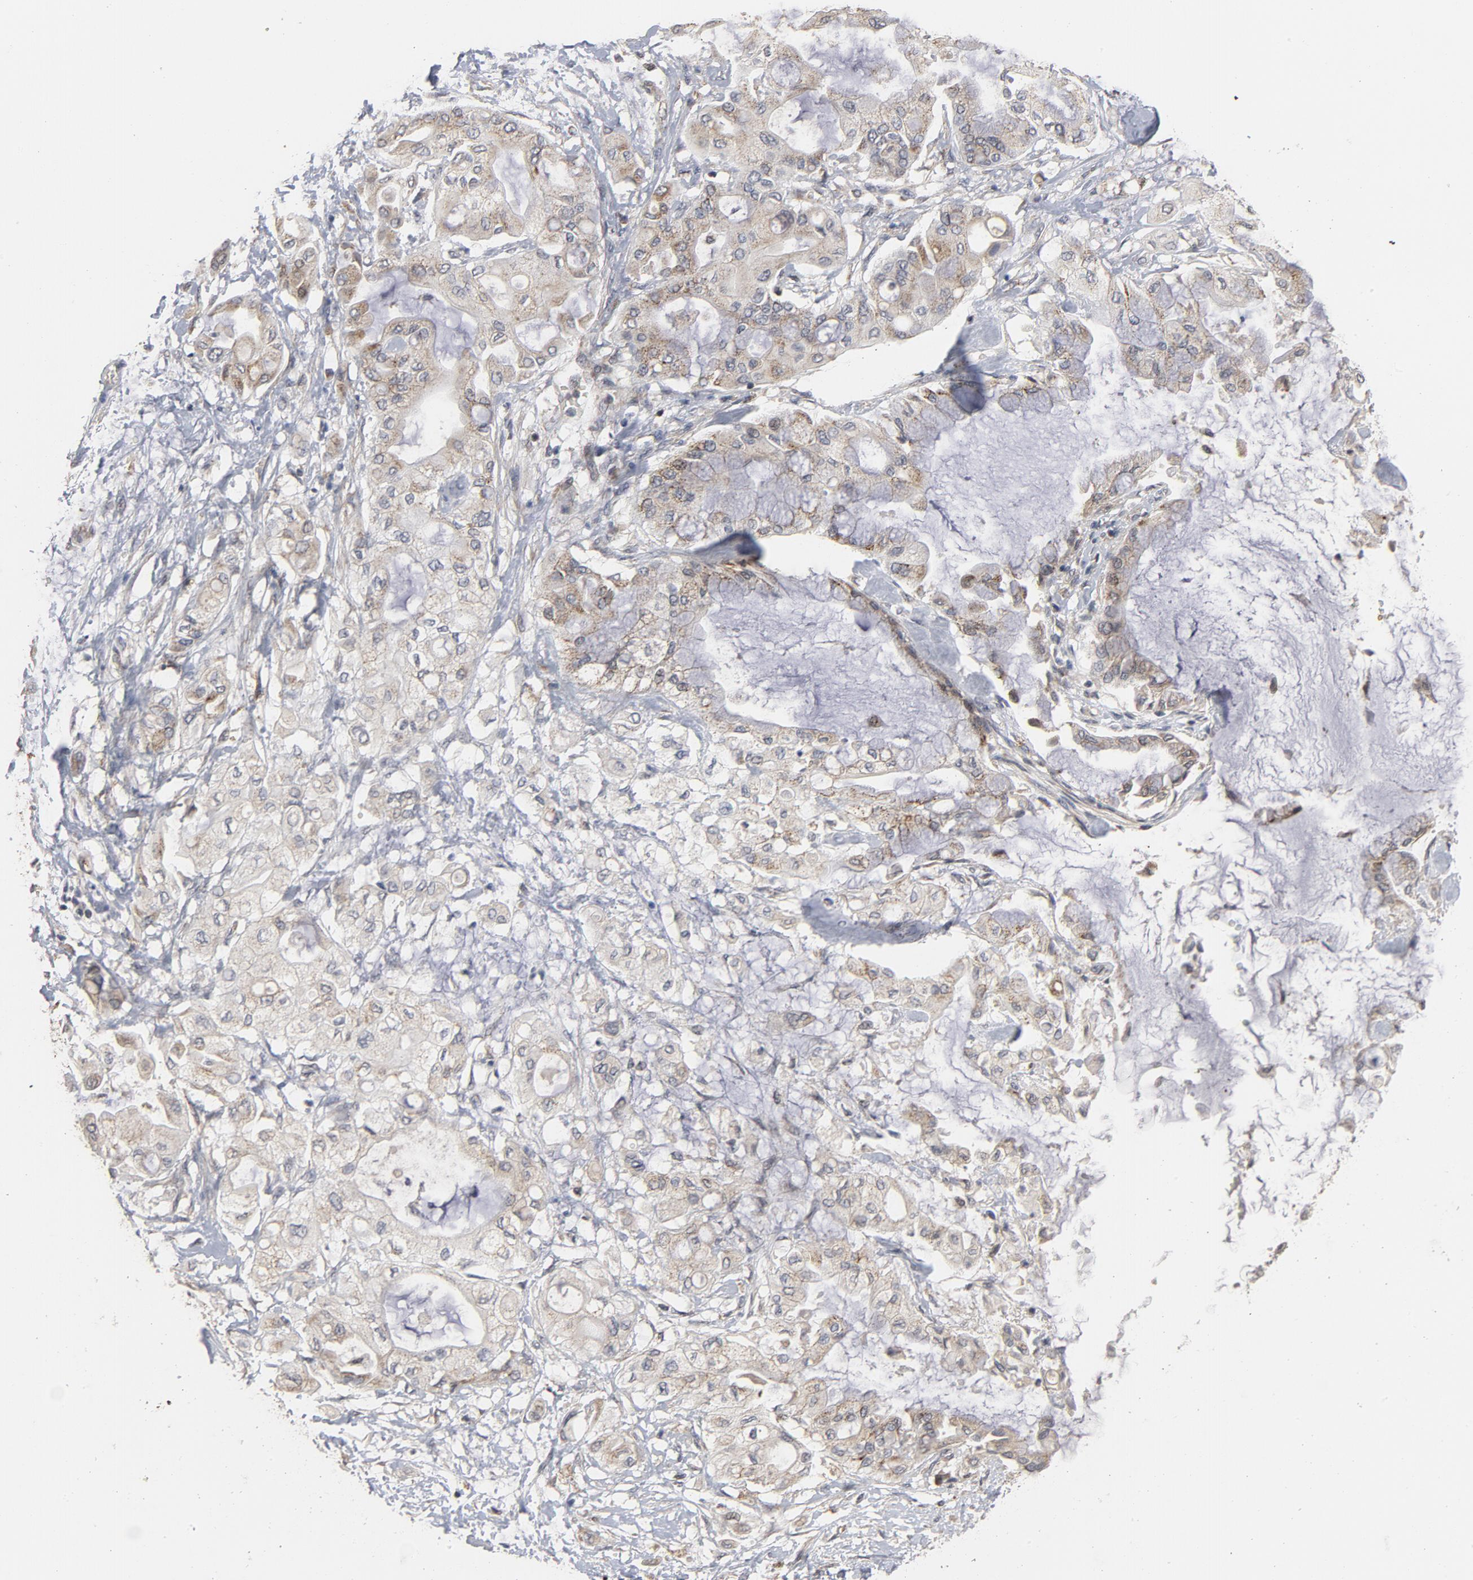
{"staining": {"intensity": "weak", "quantity": ">75%", "location": "cytoplasmic/membranous"}, "tissue": "pancreatic cancer", "cell_type": "Tumor cells", "image_type": "cancer", "snomed": [{"axis": "morphology", "description": "Adenocarcinoma, NOS"}, {"axis": "morphology", "description": "Adenocarcinoma, metastatic, NOS"}, {"axis": "topography", "description": "Lymph node"}, {"axis": "topography", "description": "Pancreas"}, {"axis": "topography", "description": "Duodenum"}], "caption": "Approximately >75% of tumor cells in human pancreatic cancer display weak cytoplasmic/membranous protein positivity as visualized by brown immunohistochemical staining.", "gene": "PPP1R1B", "patient": {"sex": "female", "age": 64}}